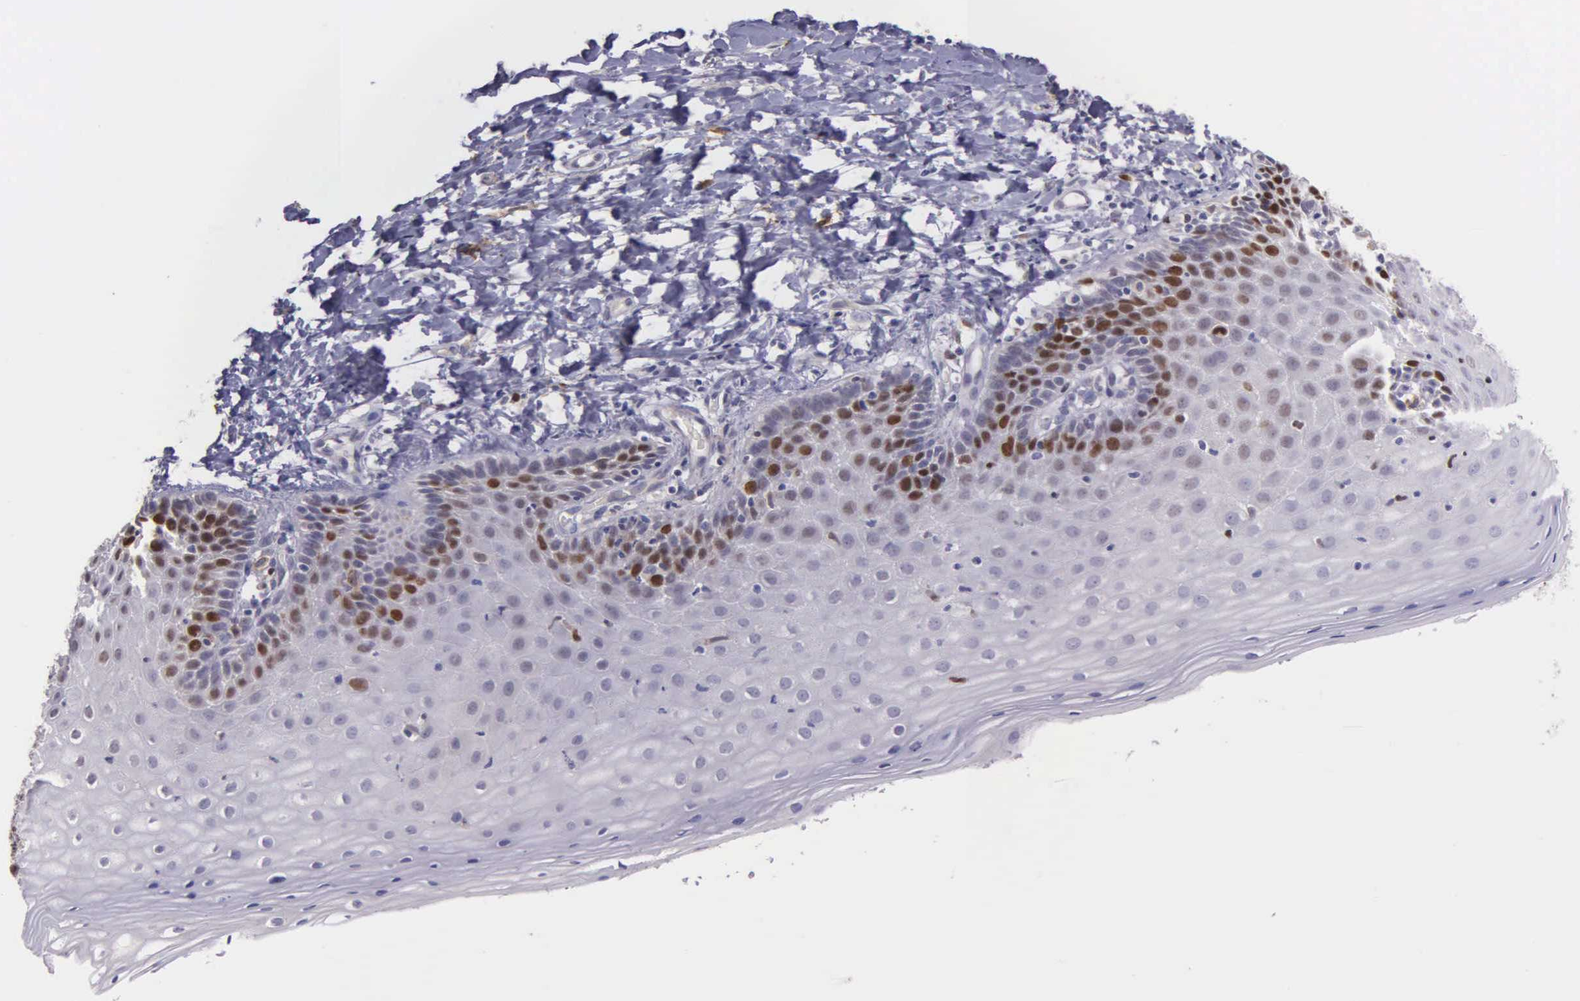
{"staining": {"intensity": "negative", "quantity": "none", "location": "none"}, "tissue": "cervix", "cell_type": "Glandular cells", "image_type": "normal", "snomed": [{"axis": "morphology", "description": "Normal tissue, NOS"}, {"axis": "topography", "description": "Cervix"}], "caption": "Glandular cells are negative for protein expression in unremarkable human cervix. Brightfield microscopy of immunohistochemistry stained with DAB (brown) and hematoxylin (blue), captured at high magnification.", "gene": "MCM5", "patient": {"sex": "female", "age": 53}}